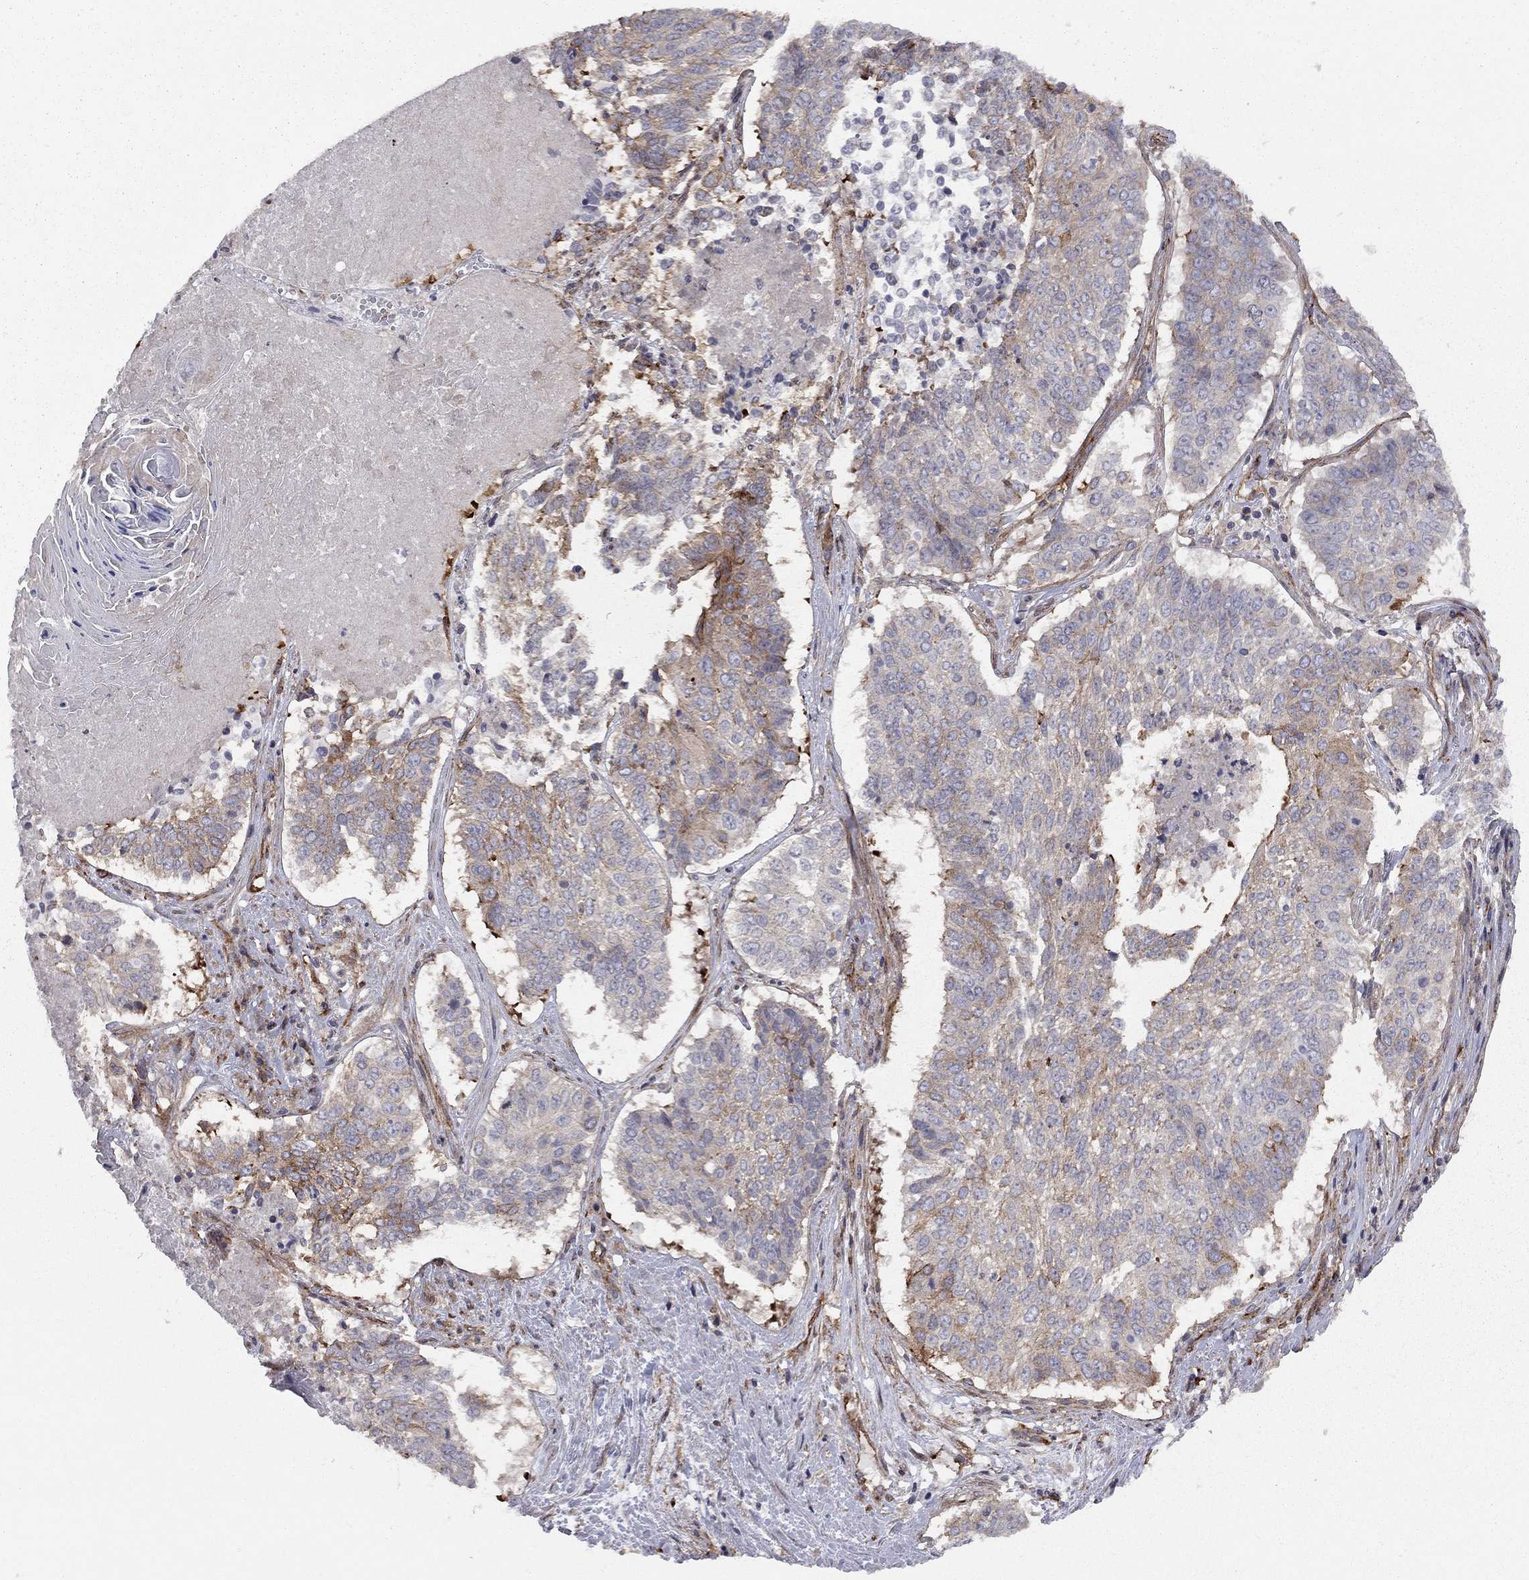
{"staining": {"intensity": "moderate", "quantity": "<25%", "location": "cytoplasmic/membranous"}, "tissue": "lung cancer", "cell_type": "Tumor cells", "image_type": "cancer", "snomed": [{"axis": "morphology", "description": "Squamous cell carcinoma, NOS"}, {"axis": "topography", "description": "Lung"}], "caption": "Immunohistochemistry (DAB (3,3'-diaminobenzidine)) staining of human lung cancer (squamous cell carcinoma) reveals moderate cytoplasmic/membranous protein positivity in about <25% of tumor cells. (DAB (3,3'-diaminobenzidine) IHC with brightfield microscopy, high magnification).", "gene": "RASEF", "patient": {"sex": "male", "age": 64}}